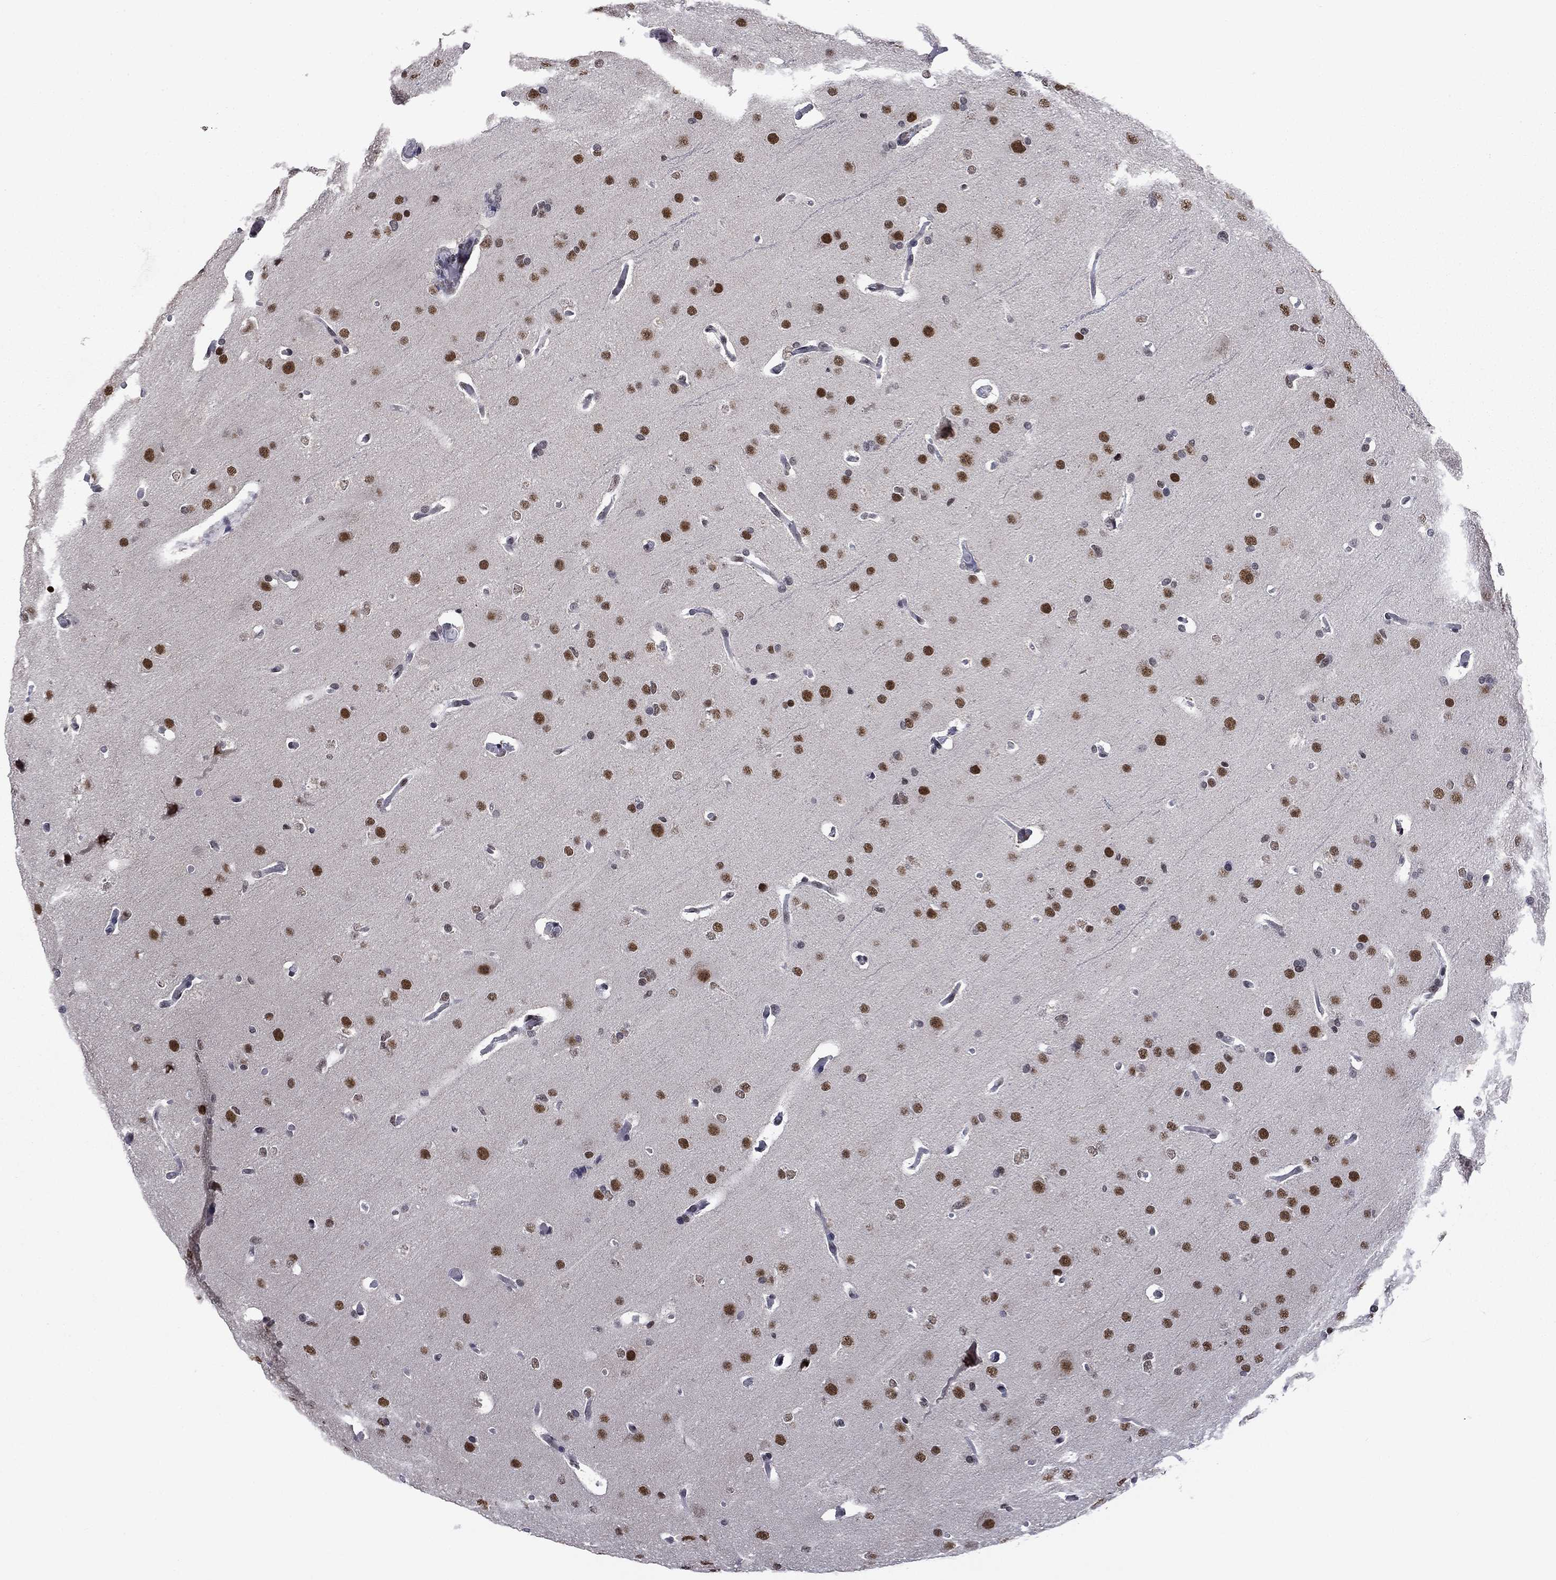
{"staining": {"intensity": "strong", "quantity": ">75%", "location": "nuclear"}, "tissue": "glioma", "cell_type": "Tumor cells", "image_type": "cancer", "snomed": [{"axis": "morphology", "description": "Glioma, malignant, Low grade"}, {"axis": "topography", "description": "Brain"}], "caption": "IHC (DAB (3,3'-diaminobenzidine)) staining of human malignant glioma (low-grade) demonstrates strong nuclear protein positivity in approximately >75% of tumor cells. The protein is shown in brown color, while the nuclei are stained blue.", "gene": "ETV5", "patient": {"sex": "male", "age": 41}}